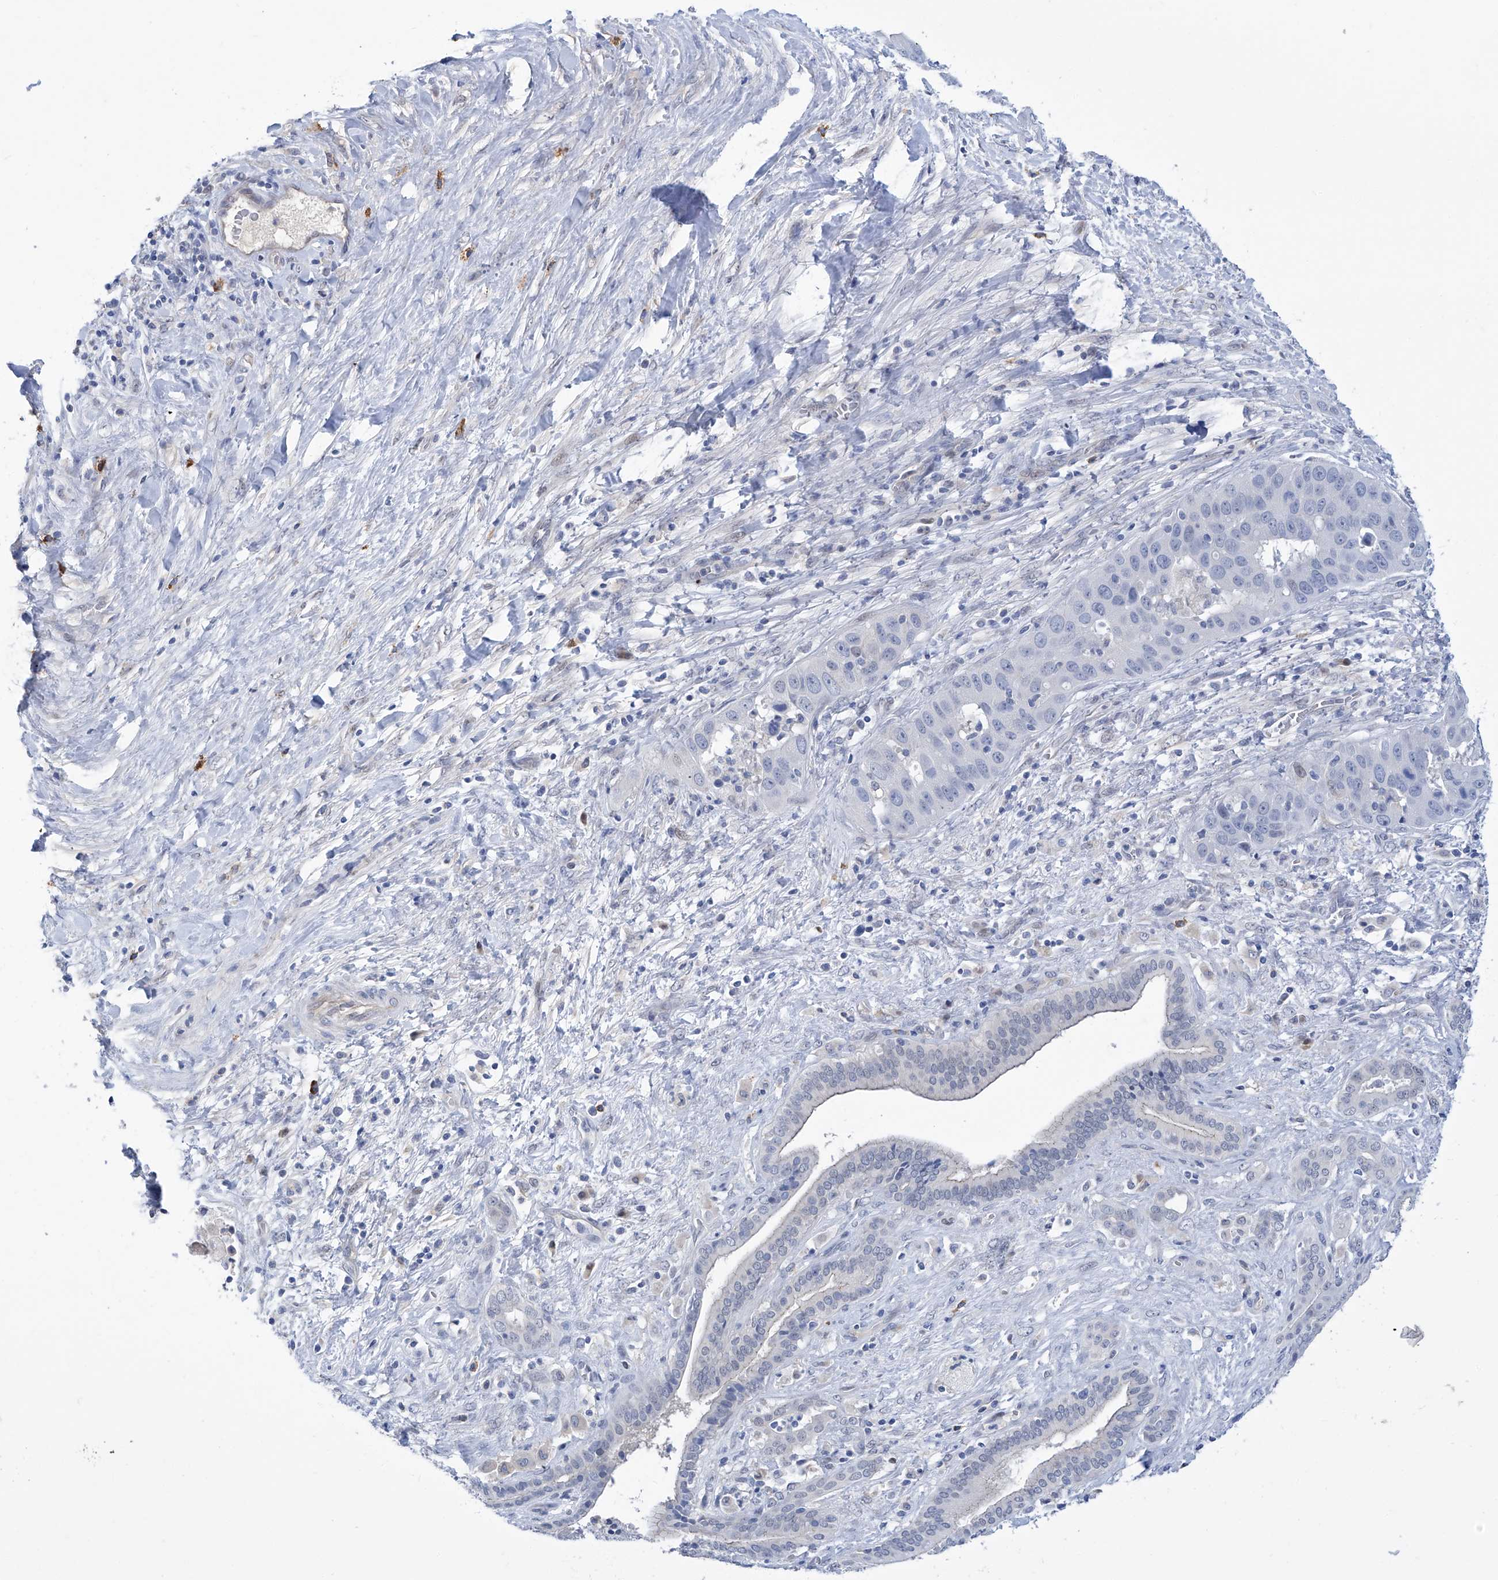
{"staining": {"intensity": "negative", "quantity": "none", "location": "none"}, "tissue": "liver cancer", "cell_type": "Tumor cells", "image_type": "cancer", "snomed": [{"axis": "morphology", "description": "Cholangiocarcinoma"}, {"axis": "topography", "description": "Liver"}], "caption": "High magnification brightfield microscopy of cholangiocarcinoma (liver) stained with DAB (brown) and counterstained with hematoxylin (blue): tumor cells show no significant staining.", "gene": "PGM3", "patient": {"sex": "female", "age": 52}}